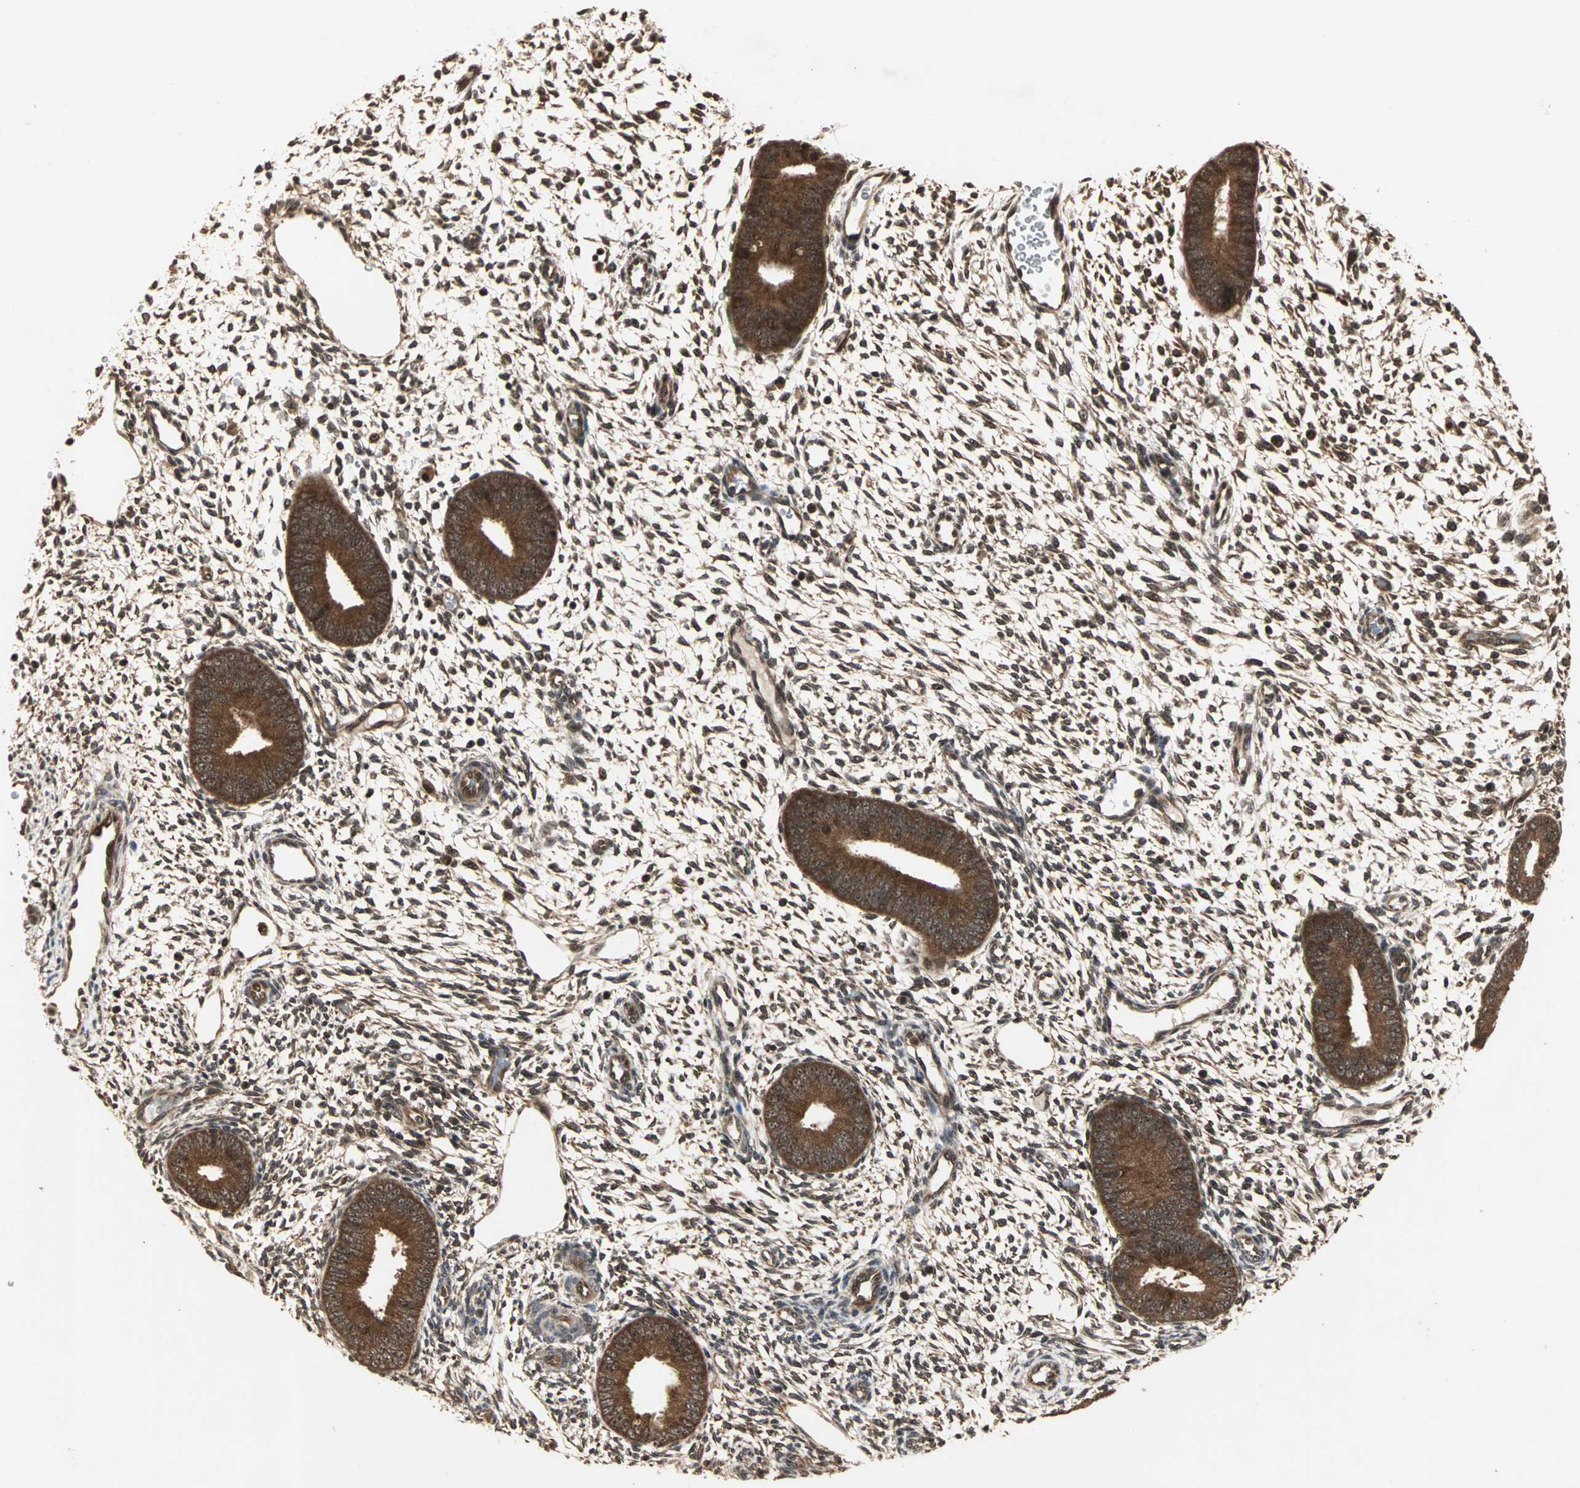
{"staining": {"intensity": "moderate", "quantity": "25%-75%", "location": "nuclear"}, "tissue": "endometrium", "cell_type": "Cells in endometrial stroma", "image_type": "normal", "snomed": [{"axis": "morphology", "description": "Normal tissue, NOS"}, {"axis": "topography", "description": "Endometrium"}], "caption": "Moderate nuclear protein expression is seen in approximately 25%-75% of cells in endometrial stroma in endometrium. The protein of interest is shown in brown color, while the nuclei are stained blue.", "gene": "CSNK2B", "patient": {"sex": "female", "age": 42}}